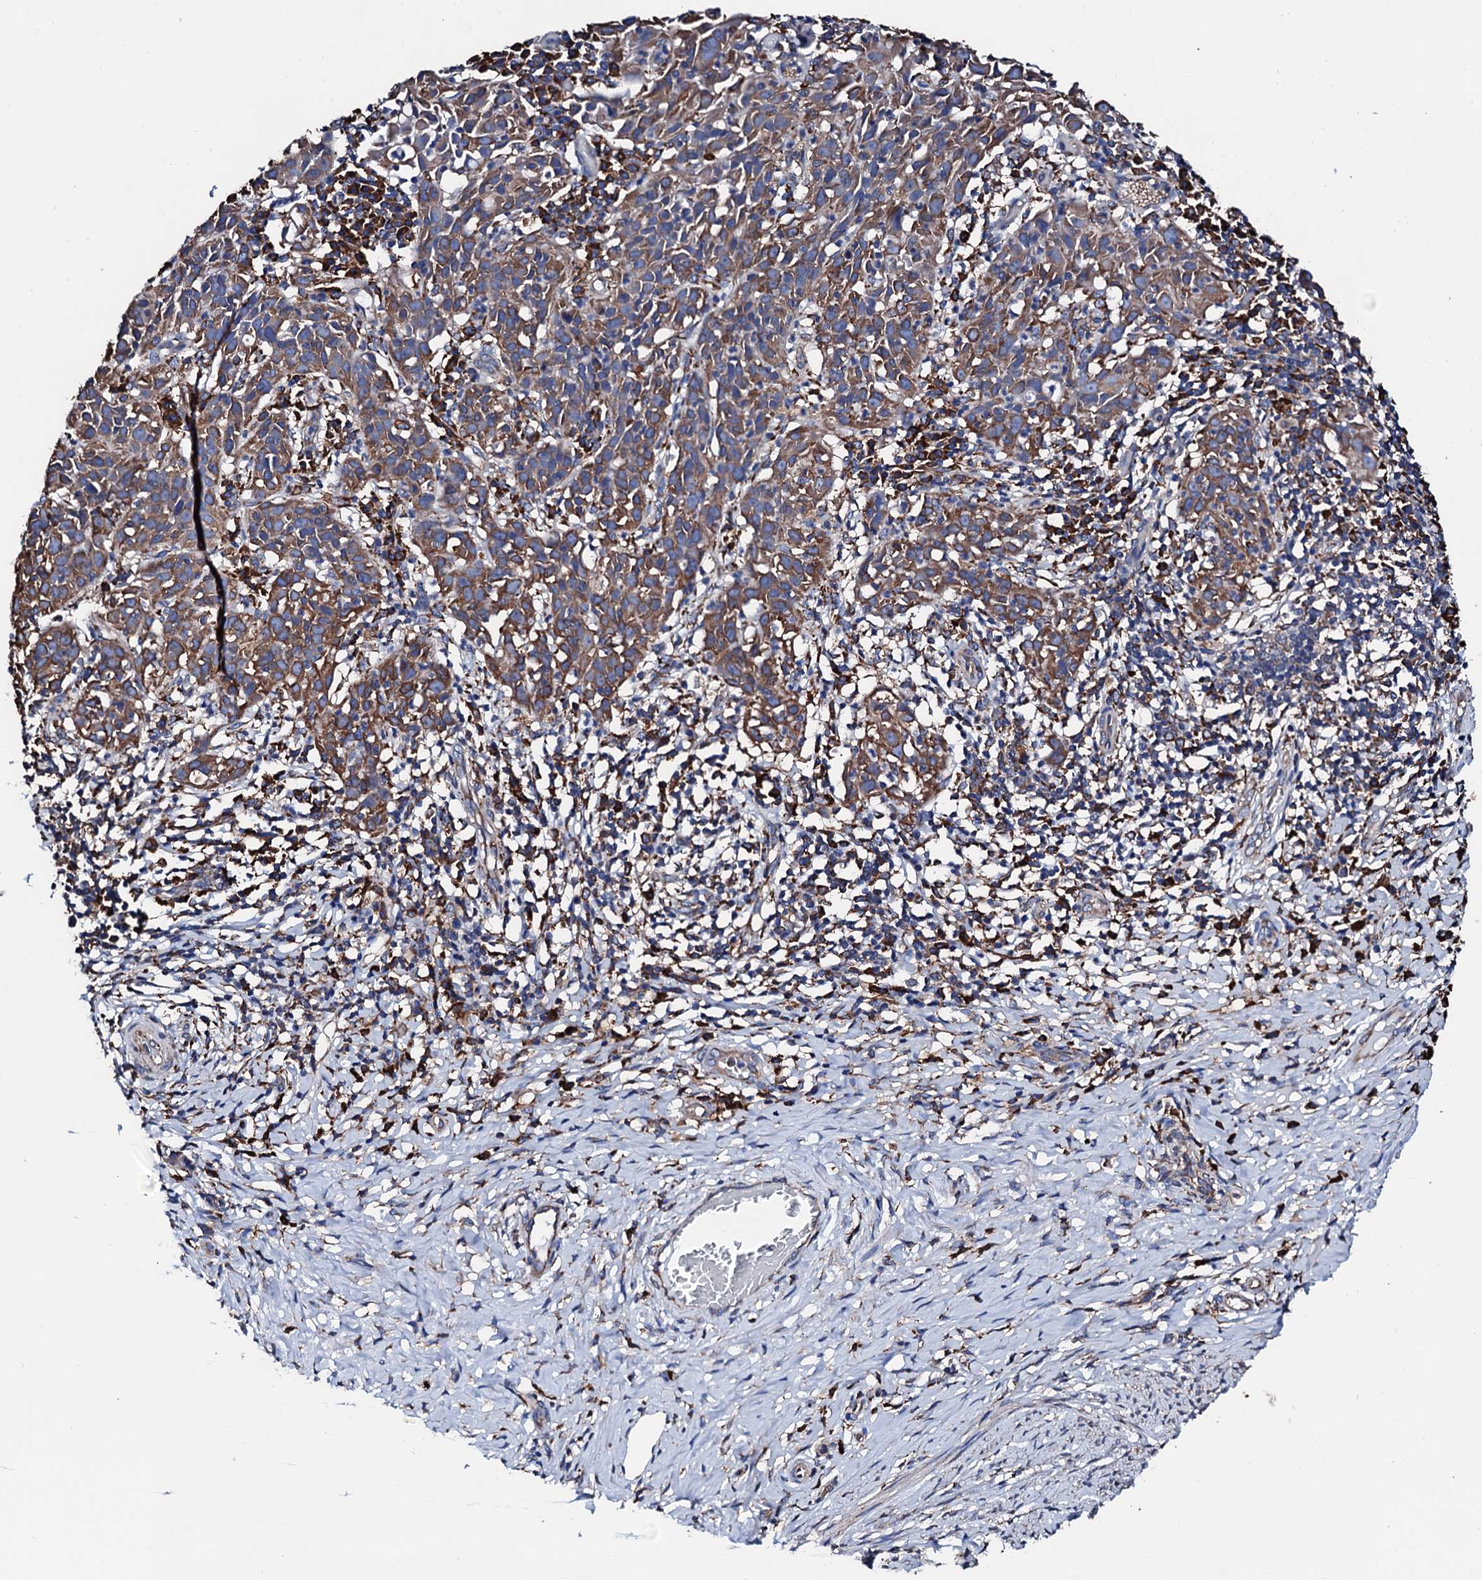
{"staining": {"intensity": "moderate", "quantity": "25%-75%", "location": "cytoplasmic/membranous"}, "tissue": "cervical cancer", "cell_type": "Tumor cells", "image_type": "cancer", "snomed": [{"axis": "morphology", "description": "Squamous cell carcinoma, NOS"}, {"axis": "topography", "description": "Cervix"}], "caption": "Protein staining of cervical cancer tissue exhibits moderate cytoplasmic/membranous staining in approximately 25%-75% of tumor cells.", "gene": "AMDHD1", "patient": {"sex": "female", "age": 50}}